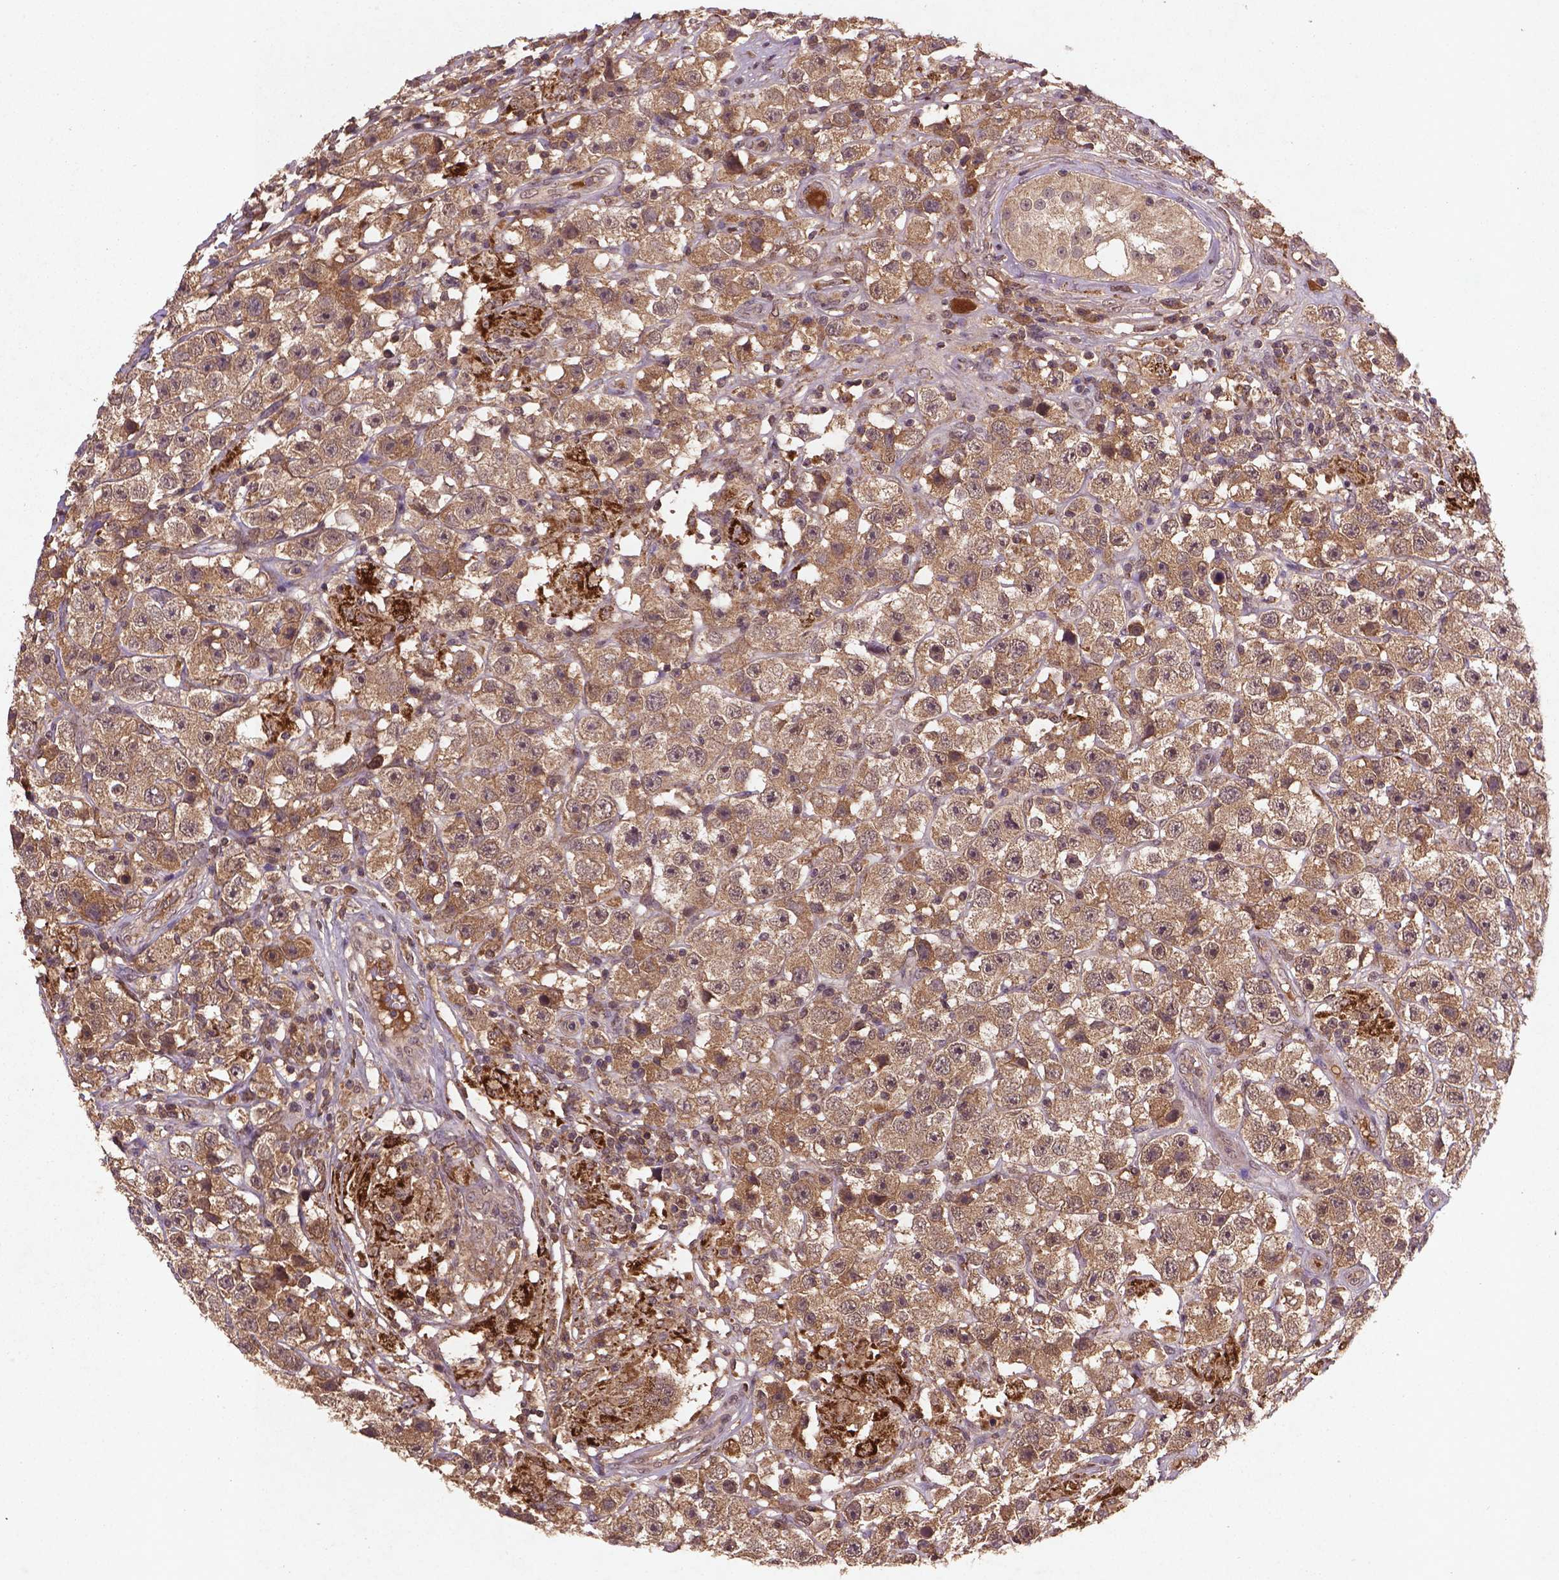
{"staining": {"intensity": "moderate", "quantity": ">75%", "location": "cytoplasmic/membranous,nuclear"}, "tissue": "testis cancer", "cell_type": "Tumor cells", "image_type": "cancer", "snomed": [{"axis": "morphology", "description": "Seminoma, NOS"}, {"axis": "topography", "description": "Testis"}], "caption": "Testis cancer (seminoma) stained with DAB immunohistochemistry displays medium levels of moderate cytoplasmic/membranous and nuclear expression in about >75% of tumor cells.", "gene": "NIPAL2", "patient": {"sex": "male", "age": 45}}